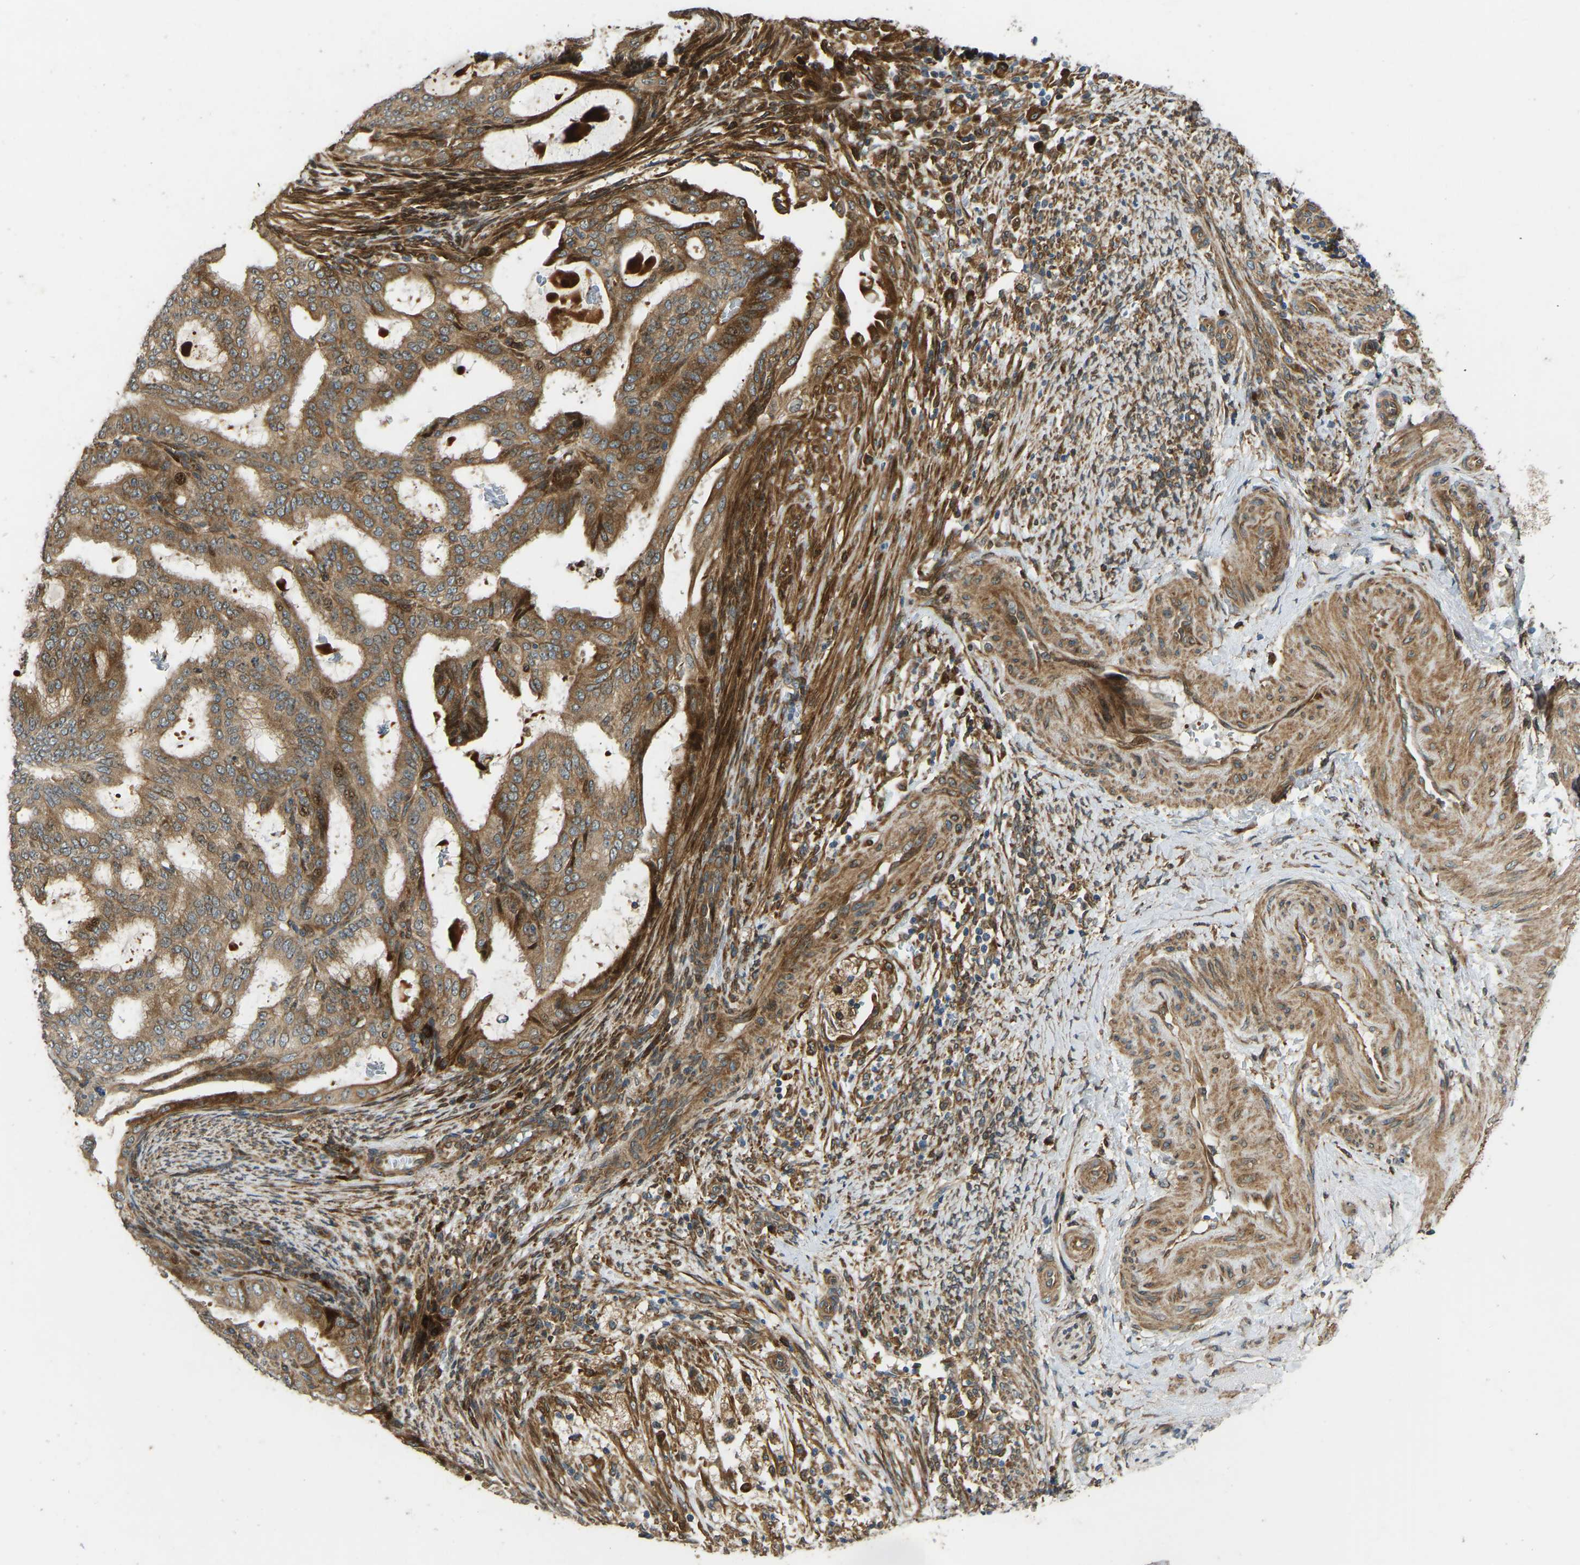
{"staining": {"intensity": "moderate", "quantity": ">75%", "location": "cytoplasmic/membranous"}, "tissue": "endometrial cancer", "cell_type": "Tumor cells", "image_type": "cancer", "snomed": [{"axis": "morphology", "description": "Adenocarcinoma, NOS"}, {"axis": "topography", "description": "Endometrium"}], "caption": "A medium amount of moderate cytoplasmic/membranous staining is seen in approximately >75% of tumor cells in endometrial cancer (adenocarcinoma) tissue.", "gene": "OS9", "patient": {"sex": "female", "age": 58}}